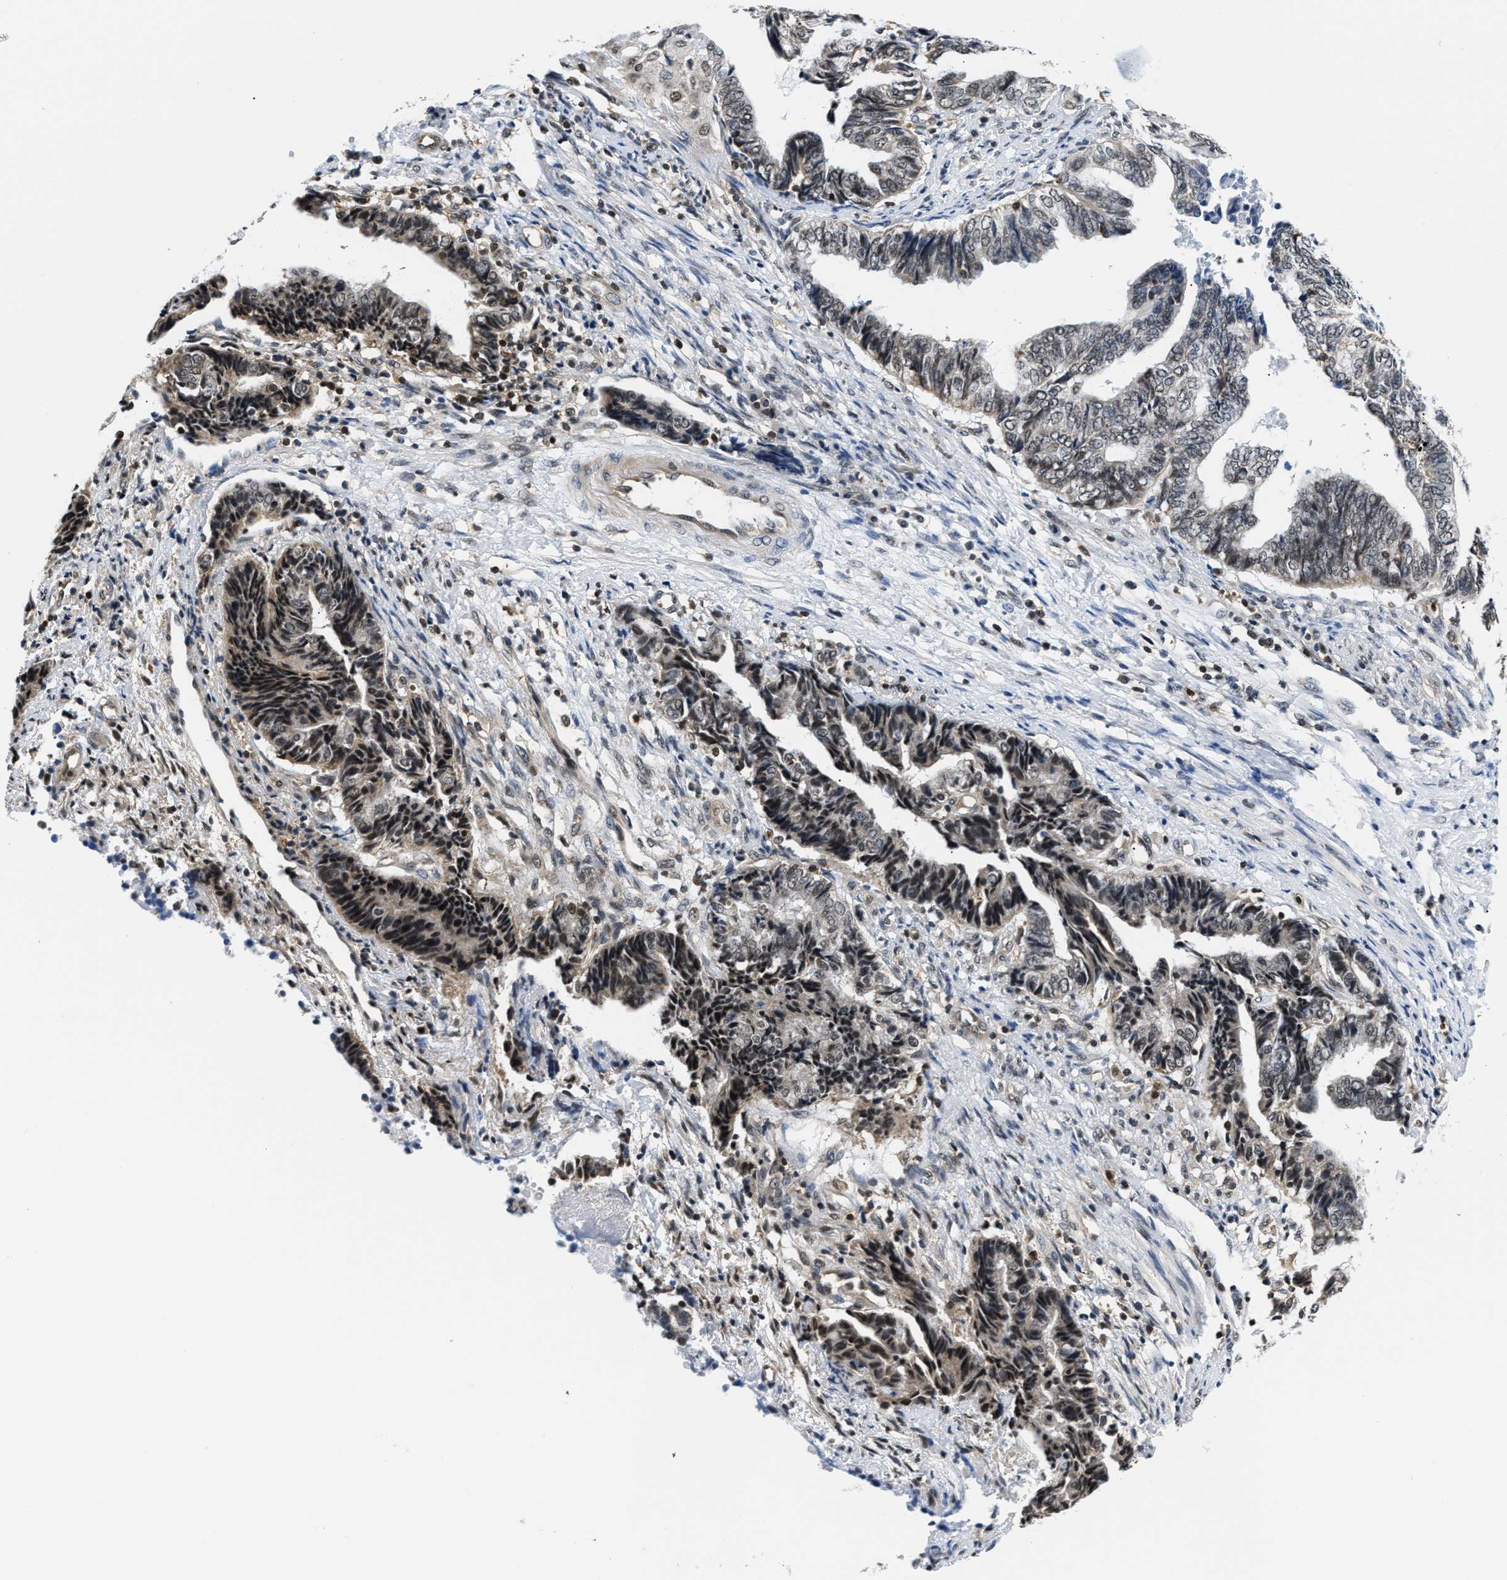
{"staining": {"intensity": "moderate", "quantity": "<25%", "location": "nuclear"}, "tissue": "endometrial cancer", "cell_type": "Tumor cells", "image_type": "cancer", "snomed": [{"axis": "morphology", "description": "Adenocarcinoma, NOS"}, {"axis": "topography", "description": "Uterus"}, {"axis": "topography", "description": "Endometrium"}], "caption": "This image demonstrates immunohistochemistry (IHC) staining of endometrial cancer (adenocarcinoma), with low moderate nuclear staining in approximately <25% of tumor cells.", "gene": "STK10", "patient": {"sex": "female", "age": 70}}